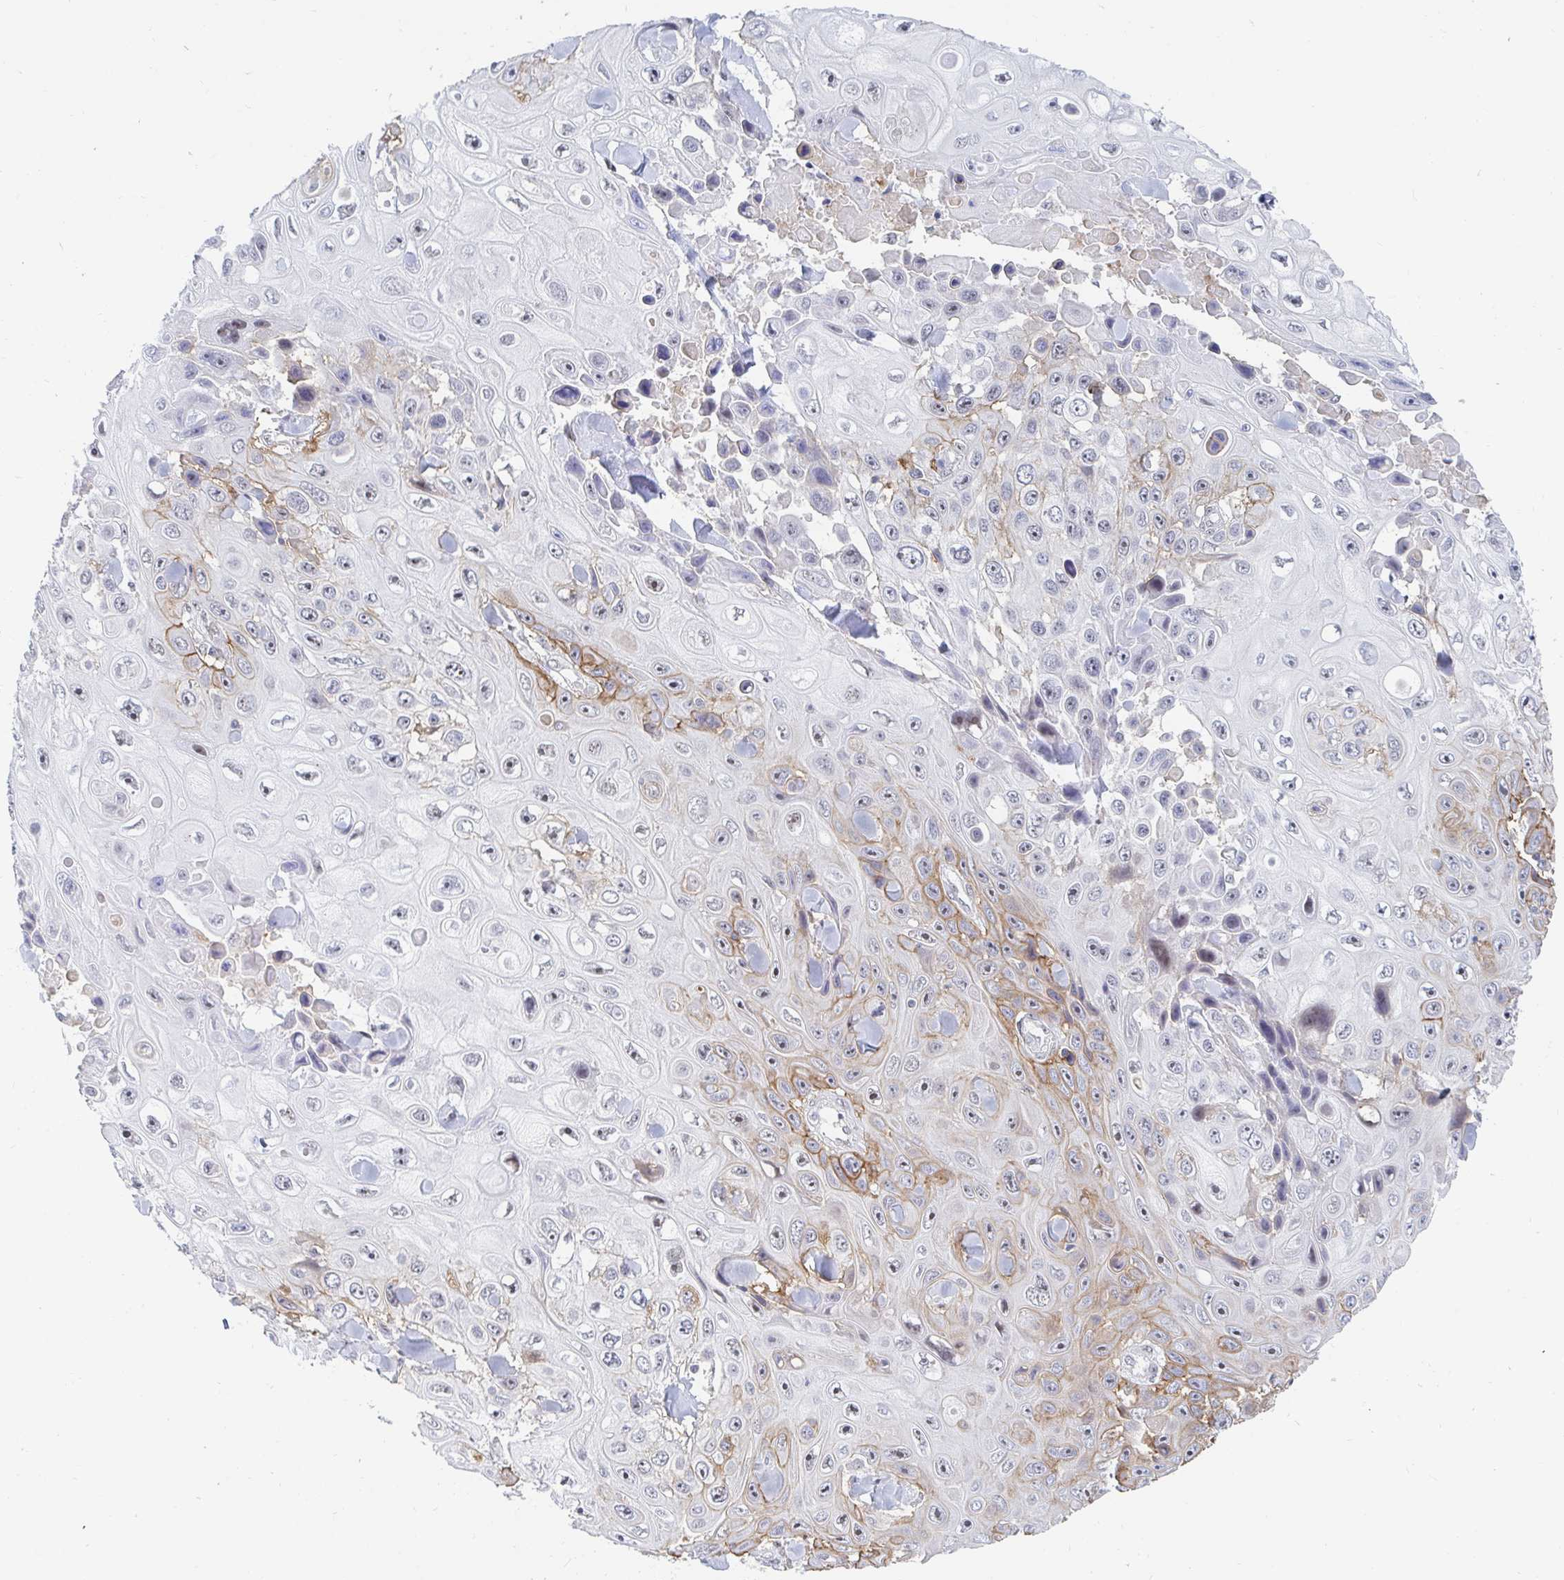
{"staining": {"intensity": "moderate", "quantity": "25%-75%", "location": "cytoplasmic/membranous"}, "tissue": "skin cancer", "cell_type": "Tumor cells", "image_type": "cancer", "snomed": [{"axis": "morphology", "description": "Squamous cell carcinoma, NOS"}, {"axis": "topography", "description": "Skin"}], "caption": "Immunohistochemistry (IHC) staining of squamous cell carcinoma (skin), which shows medium levels of moderate cytoplasmic/membranous staining in about 25%-75% of tumor cells indicating moderate cytoplasmic/membranous protein staining. The staining was performed using DAB (brown) for protein detection and nuclei were counterstained in hematoxylin (blue).", "gene": "COL28A1", "patient": {"sex": "male", "age": 82}}